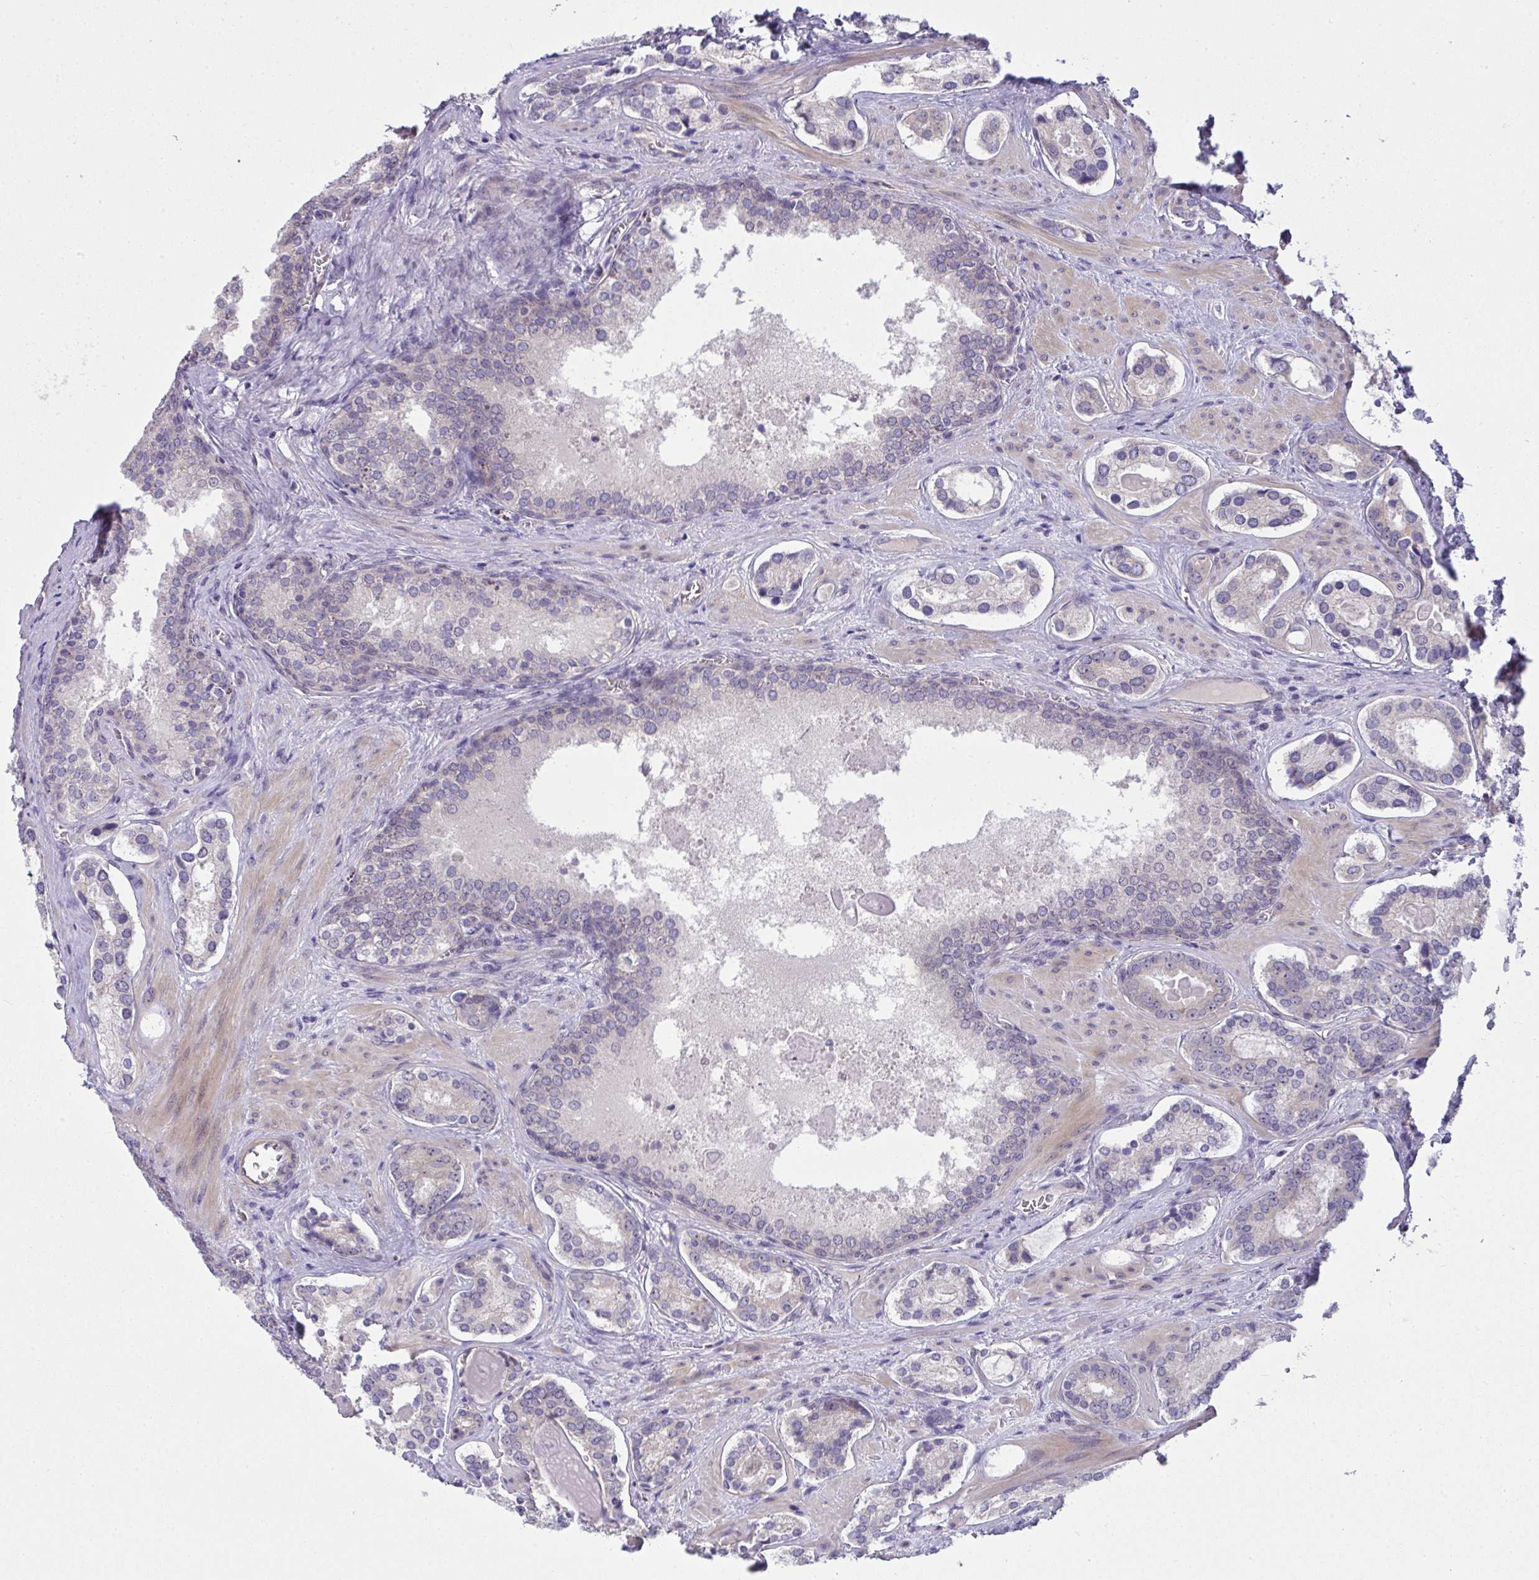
{"staining": {"intensity": "negative", "quantity": "none", "location": "none"}, "tissue": "prostate cancer", "cell_type": "Tumor cells", "image_type": "cancer", "snomed": [{"axis": "morphology", "description": "Adenocarcinoma, Low grade"}, {"axis": "topography", "description": "Prostate"}], "caption": "There is no significant expression in tumor cells of prostate cancer (low-grade adenocarcinoma).", "gene": "NT5C1A", "patient": {"sex": "male", "age": 62}}